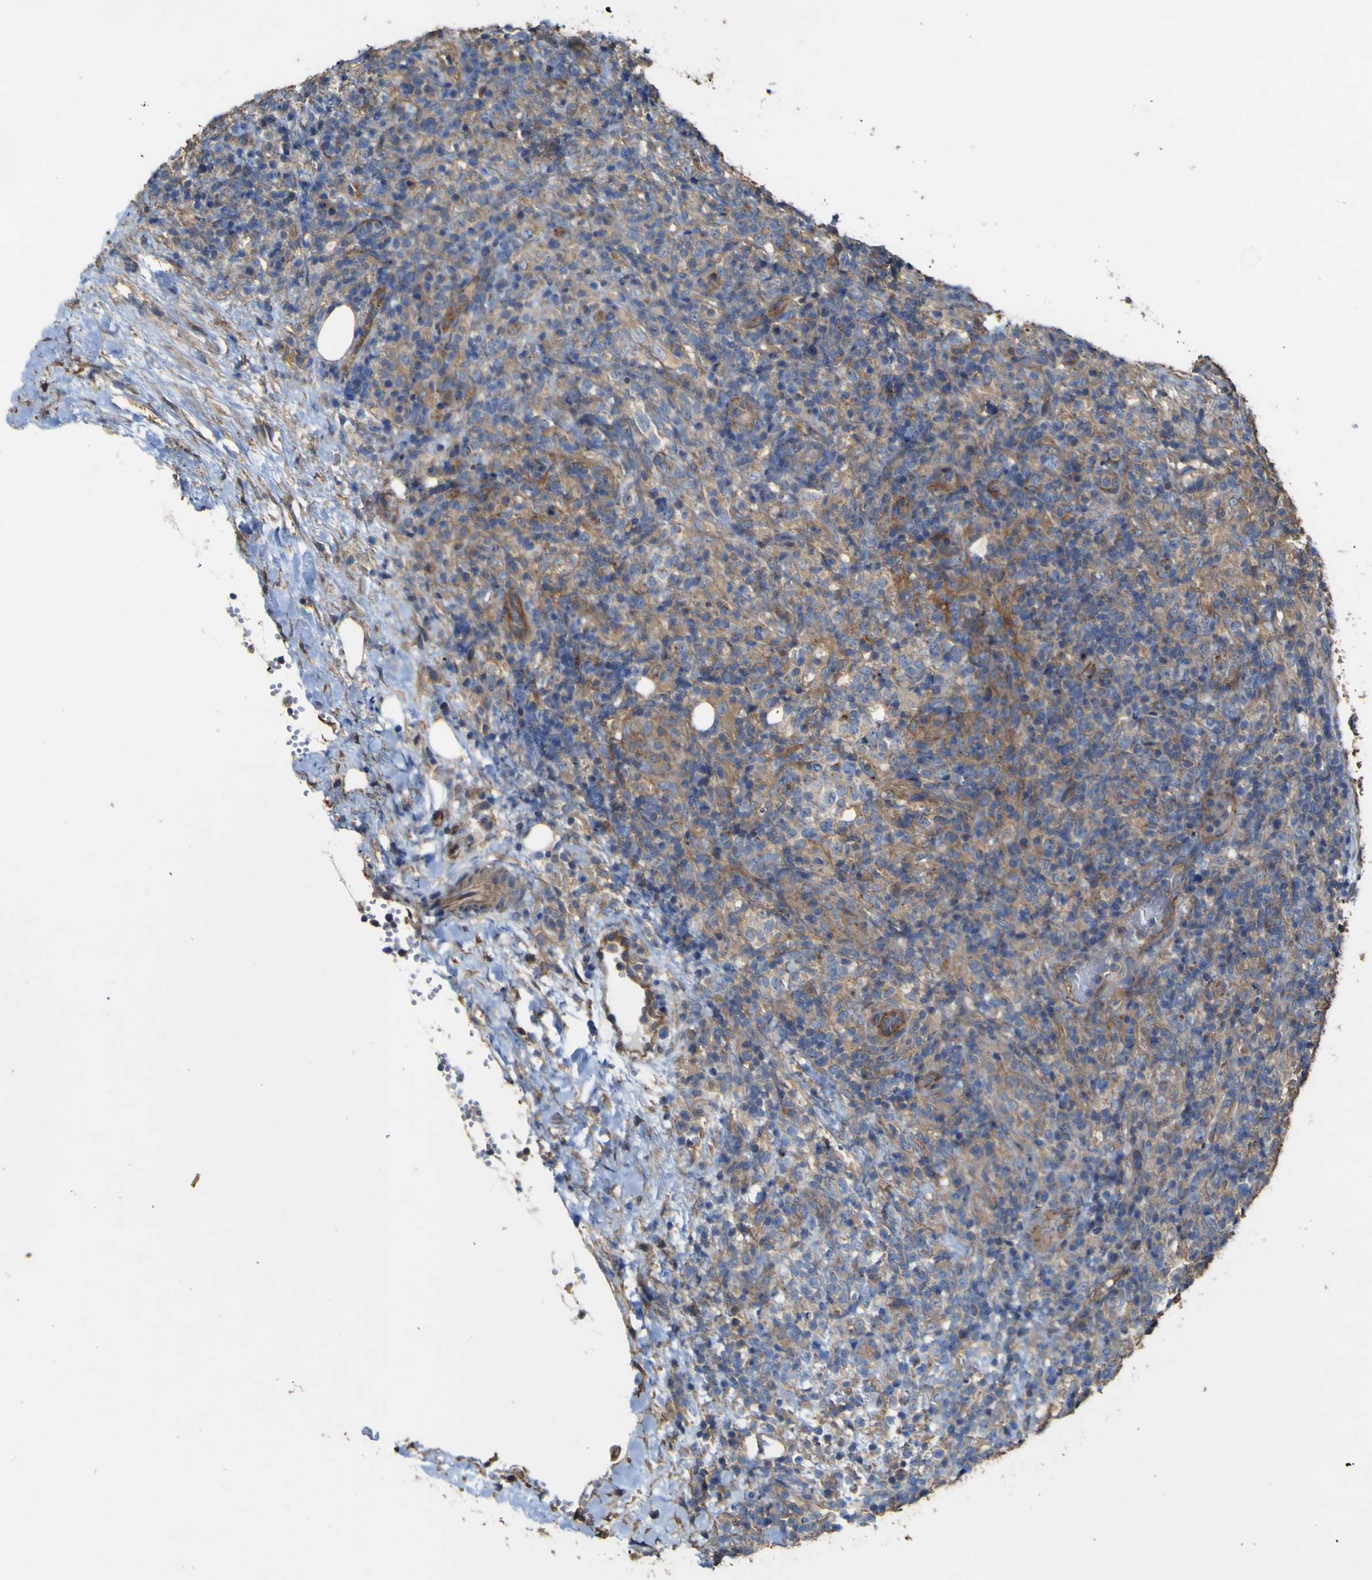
{"staining": {"intensity": "moderate", "quantity": "25%-75%", "location": "cytoplasmic/membranous"}, "tissue": "lymphoma", "cell_type": "Tumor cells", "image_type": "cancer", "snomed": [{"axis": "morphology", "description": "Malignant lymphoma, non-Hodgkin's type, Low grade"}, {"axis": "topography", "description": "Lymph node"}], "caption": "Immunohistochemistry (IHC) micrograph of human lymphoma stained for a protein (brown), which shows medium levels of moderate cytoplasmic/membranous staining in about 25%-75% of tumor cells.", "gene": "TNFSF15", "patient": {"sex": "male", "age": 74}}